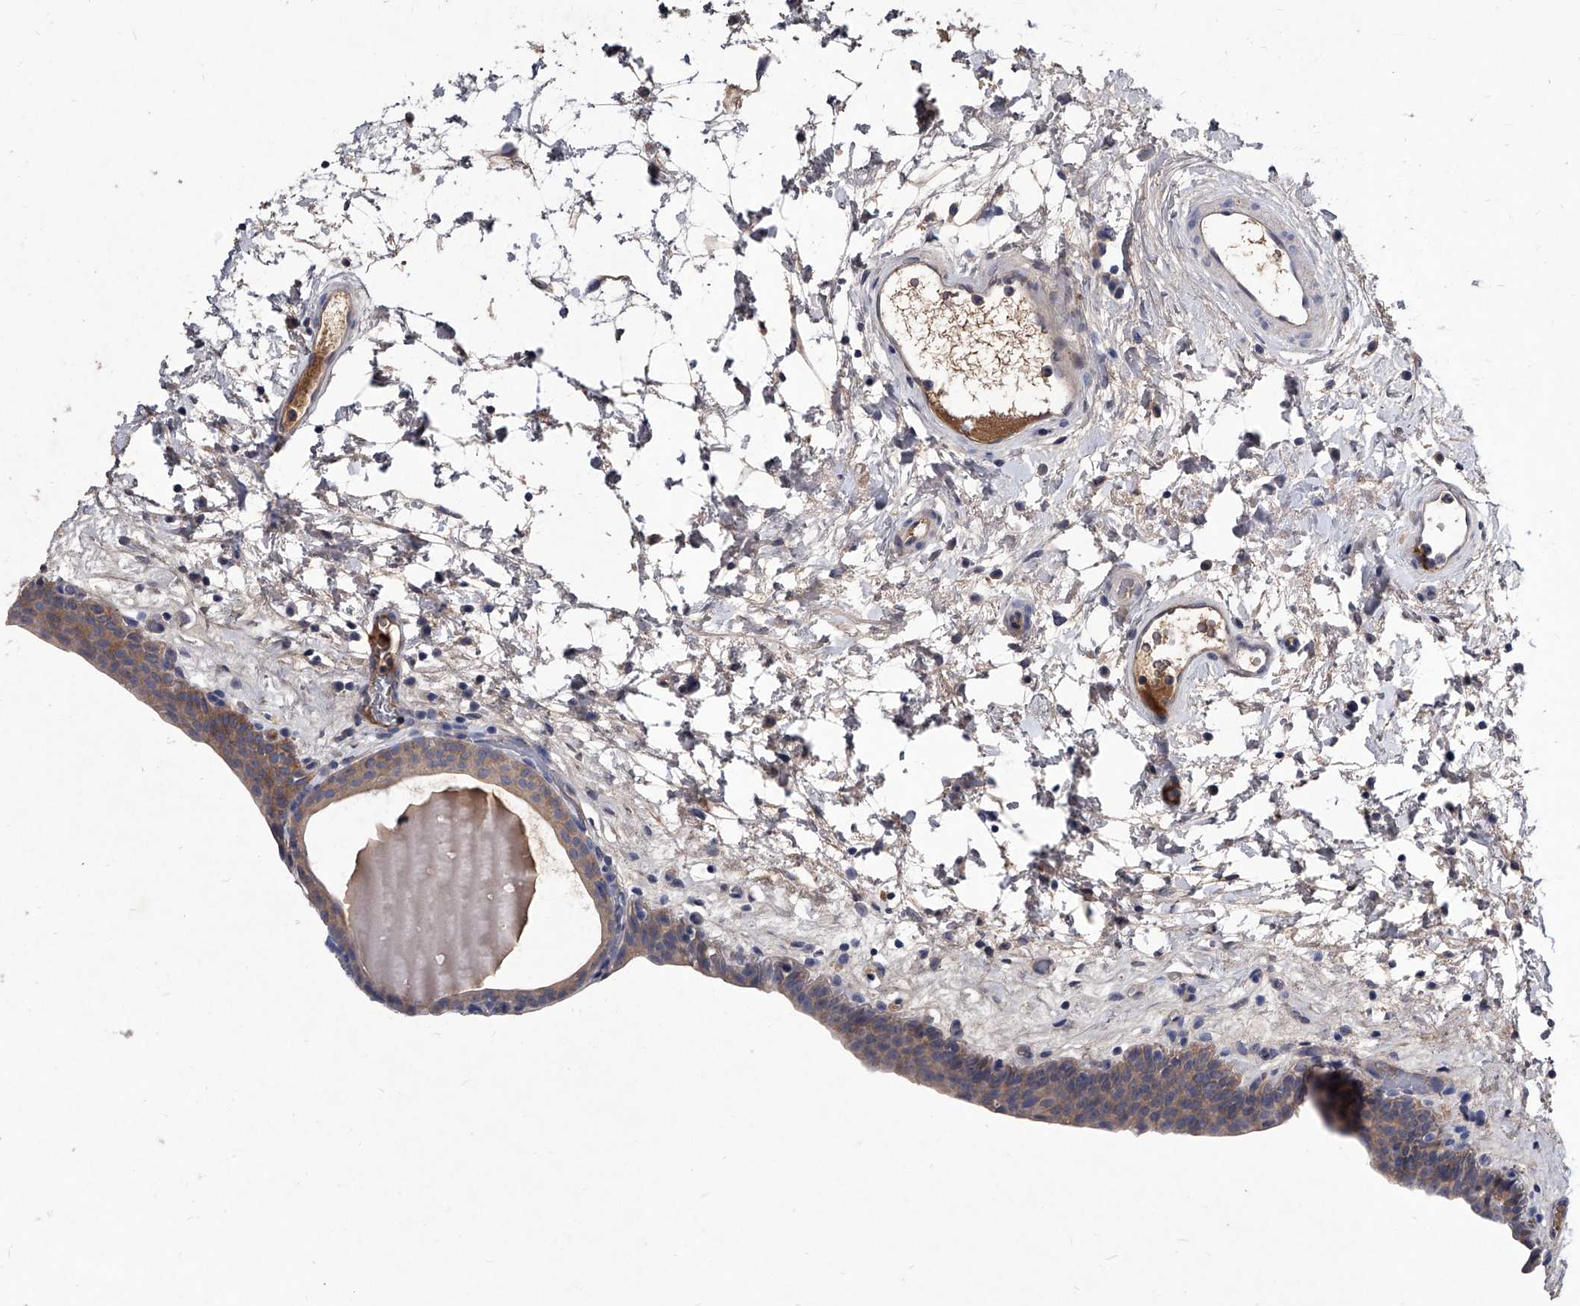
{"staining": {"intensity": "weak", "quantity": ">75%", "location": "cytoplasmic/membranous"}, "tissue": "urinary bladder", "cell_type": "Urothelial cells", "image_type": "normal", "snomed": [{"axis": "morphology", "description": "Normal tissue, NOS"}, {"axis": "topography", "description": "Urinary bladder"}], "caption": "Urinary bladder stained with DAB IHC shows low levels of weak cytoplasmic/membranous staining in approximately >75% of urothelial cells. (DAB (3,3'-diaminobenzidine) IHC with brightfield microscopy, high magnification).", "gene": "C5", "patient": {"sex": "male", "age": 83}}